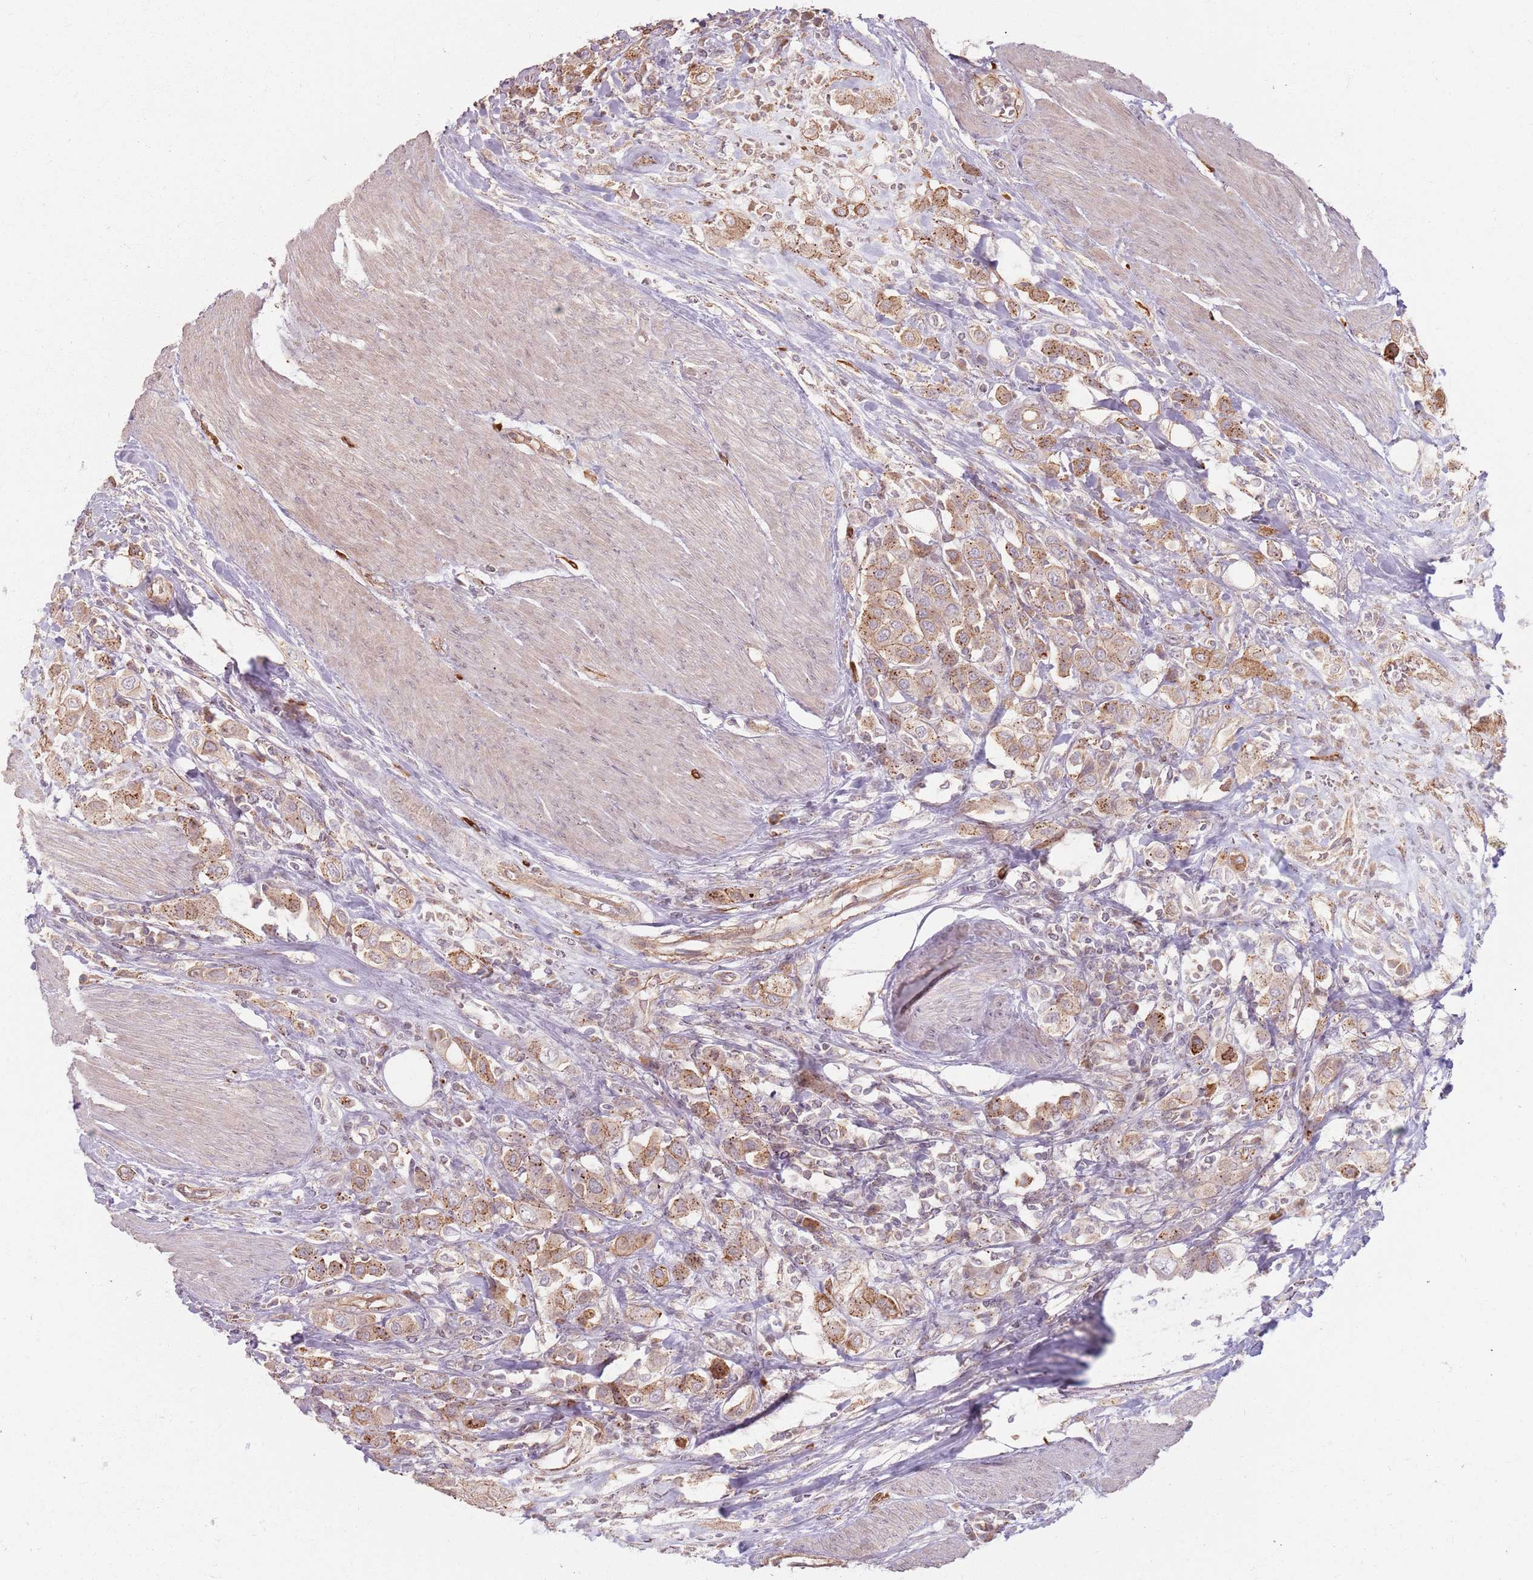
{"staining": {"intensity": "moderate", "quantity": ">75%", "location": "cytoplasmic/membranous"}, "tissue": "urothelial cancer", "cell_type": "Tumor cells", "image_type": "cancer", "snomed": [{"axis": "morphology", "description": "Urothelial carcinoma, High grade"}, {"axis": "topography", "description": "Urinary bladder"}], "caption": "A high-resolution micrograph shows immunohistochemistry staining of high-grade urothelial carcinoma, which shows moderate cytoplasmic/membranous staining in about >75% of tumor cells.", "gene": "KCNA5", "patient": {"sex": "male", "age": 50}}